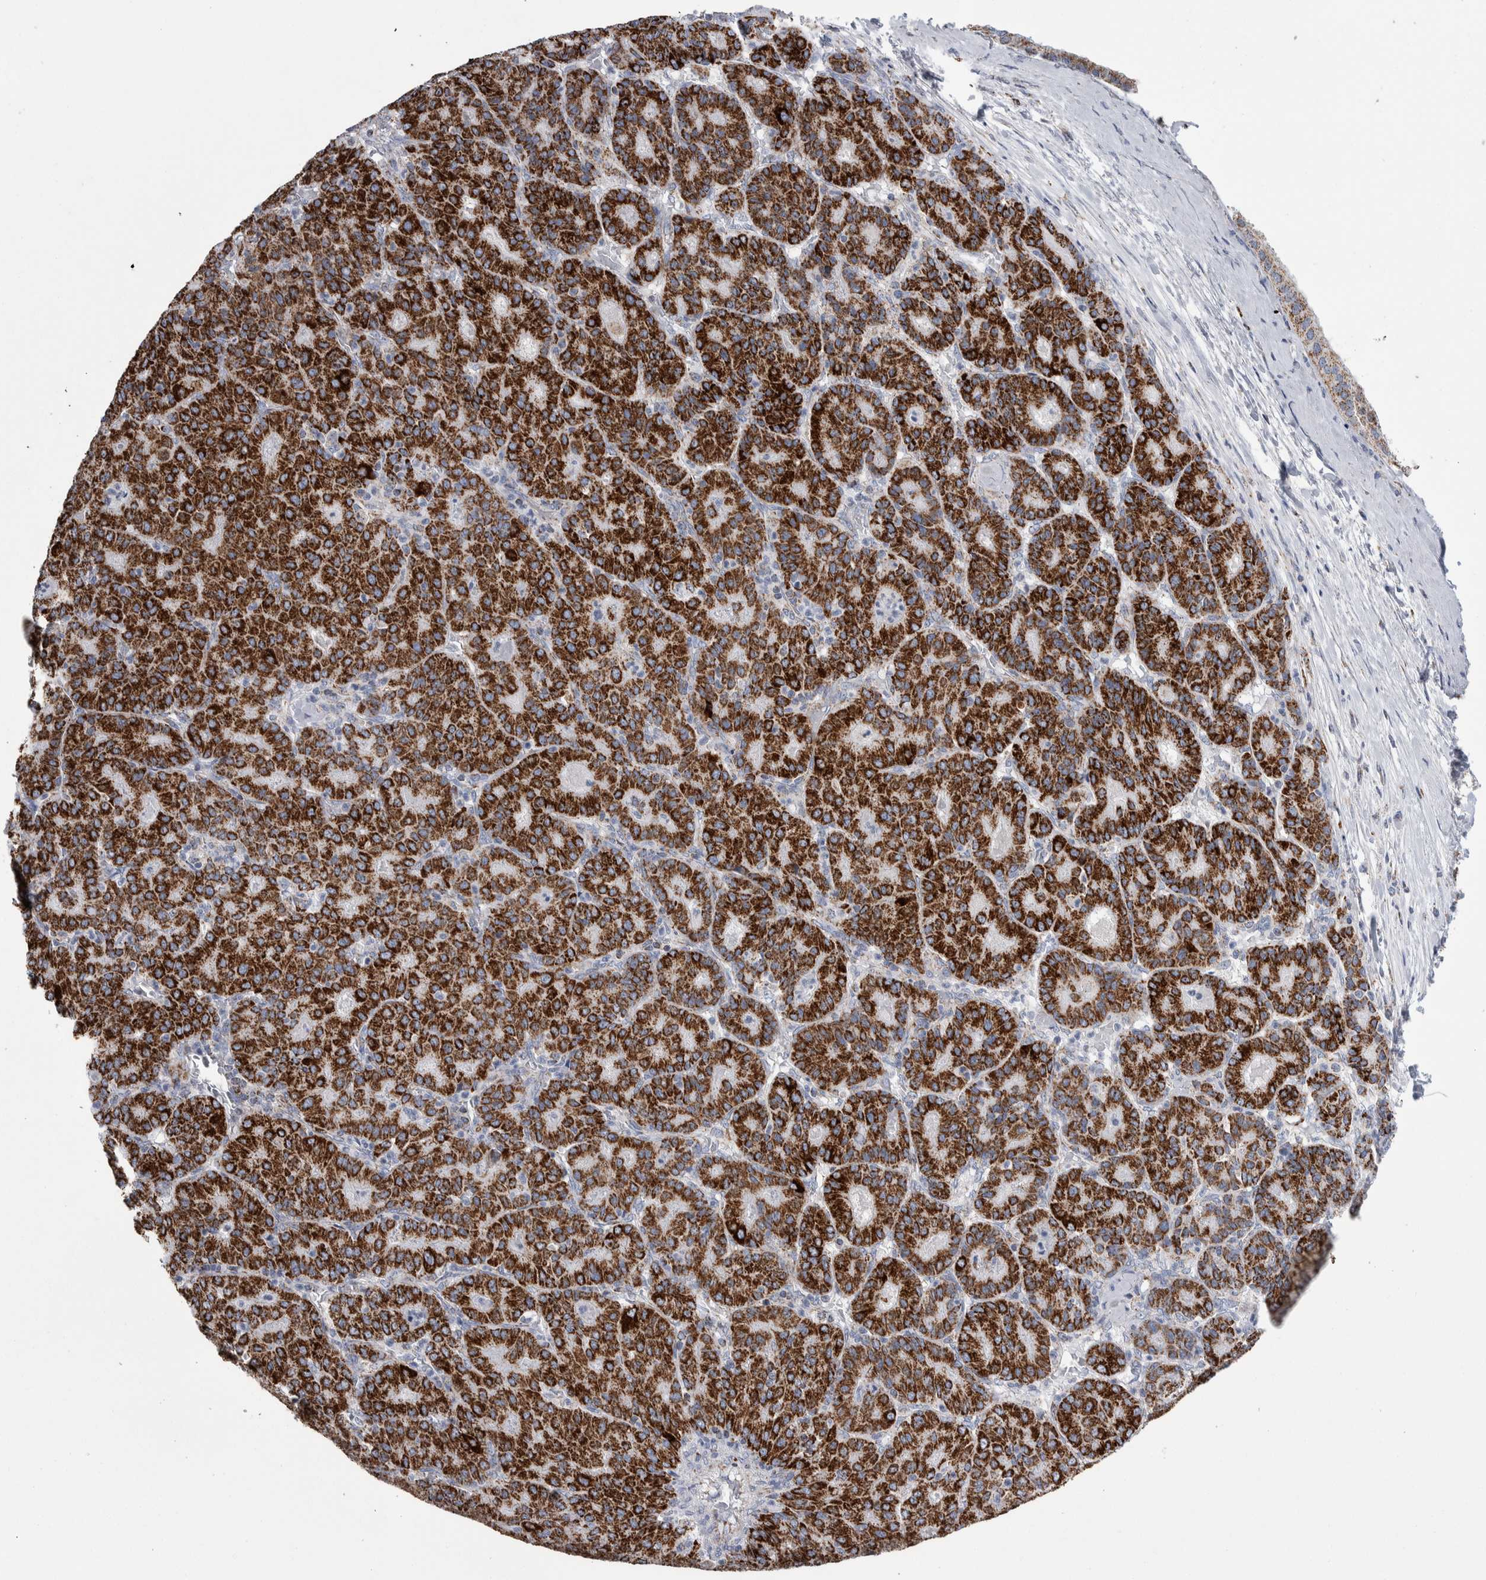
{"staining": {"intensity": "strong", "quantity": ">75%", "location": "cytoplasmic/membranous"}, "tissue": "liver cancer", "cell_type": "Tumor cells", "image_type": "cancer", "snomed": [{"axis": "morphology", "description": "Carcinoma, Hepatocellular, NOS"}, {"axis": "topography", "description": "Liver"}], "caption": "Liver hepatocellular carcinoma stained with DAB IHC reveals high levels of strong cytoplasmic/membranous expression in about >75% of tumor cells.", "gene": "ETFA", "patient": {"sex": "male", "age": 65}}